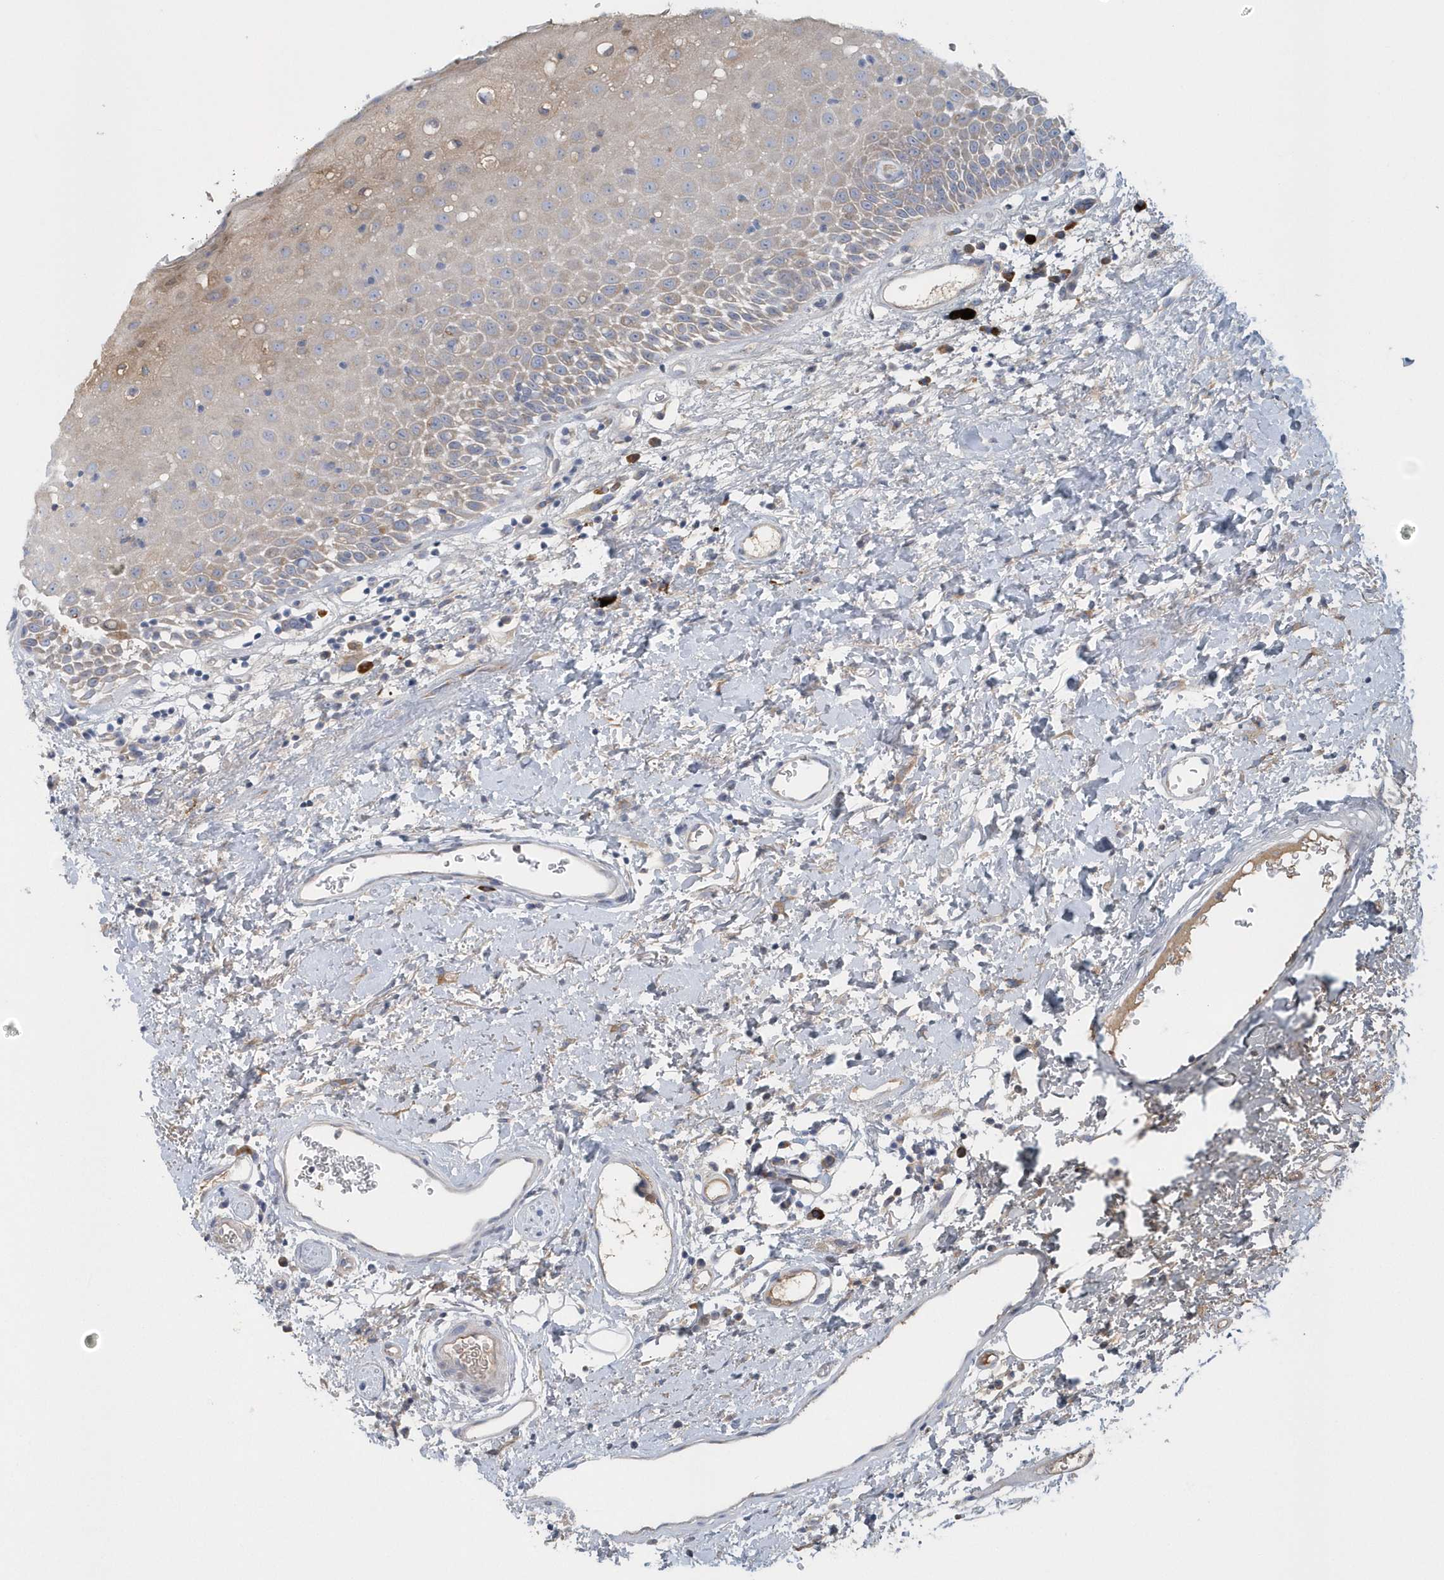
{"staining": {"intensity": "weak", "quantity": "<25%", "location": "cytoplasmic/membranous"}, "tissue": "oral mucosa", "cell_type": "Squamous epithelial cells", "image_type": "normal", "snomed": [{"axis": "morphology", "description": "Normal tissue, NOS"}, {"axis": "topography", "description": "Oral tissue"}], "caption": "This is a image of IHC staining of normal oral mucosa, which shows no expression in squamous epithelial cells.", "gene": "SPATA18", "patient": {"sex": "male", "age": 74}}